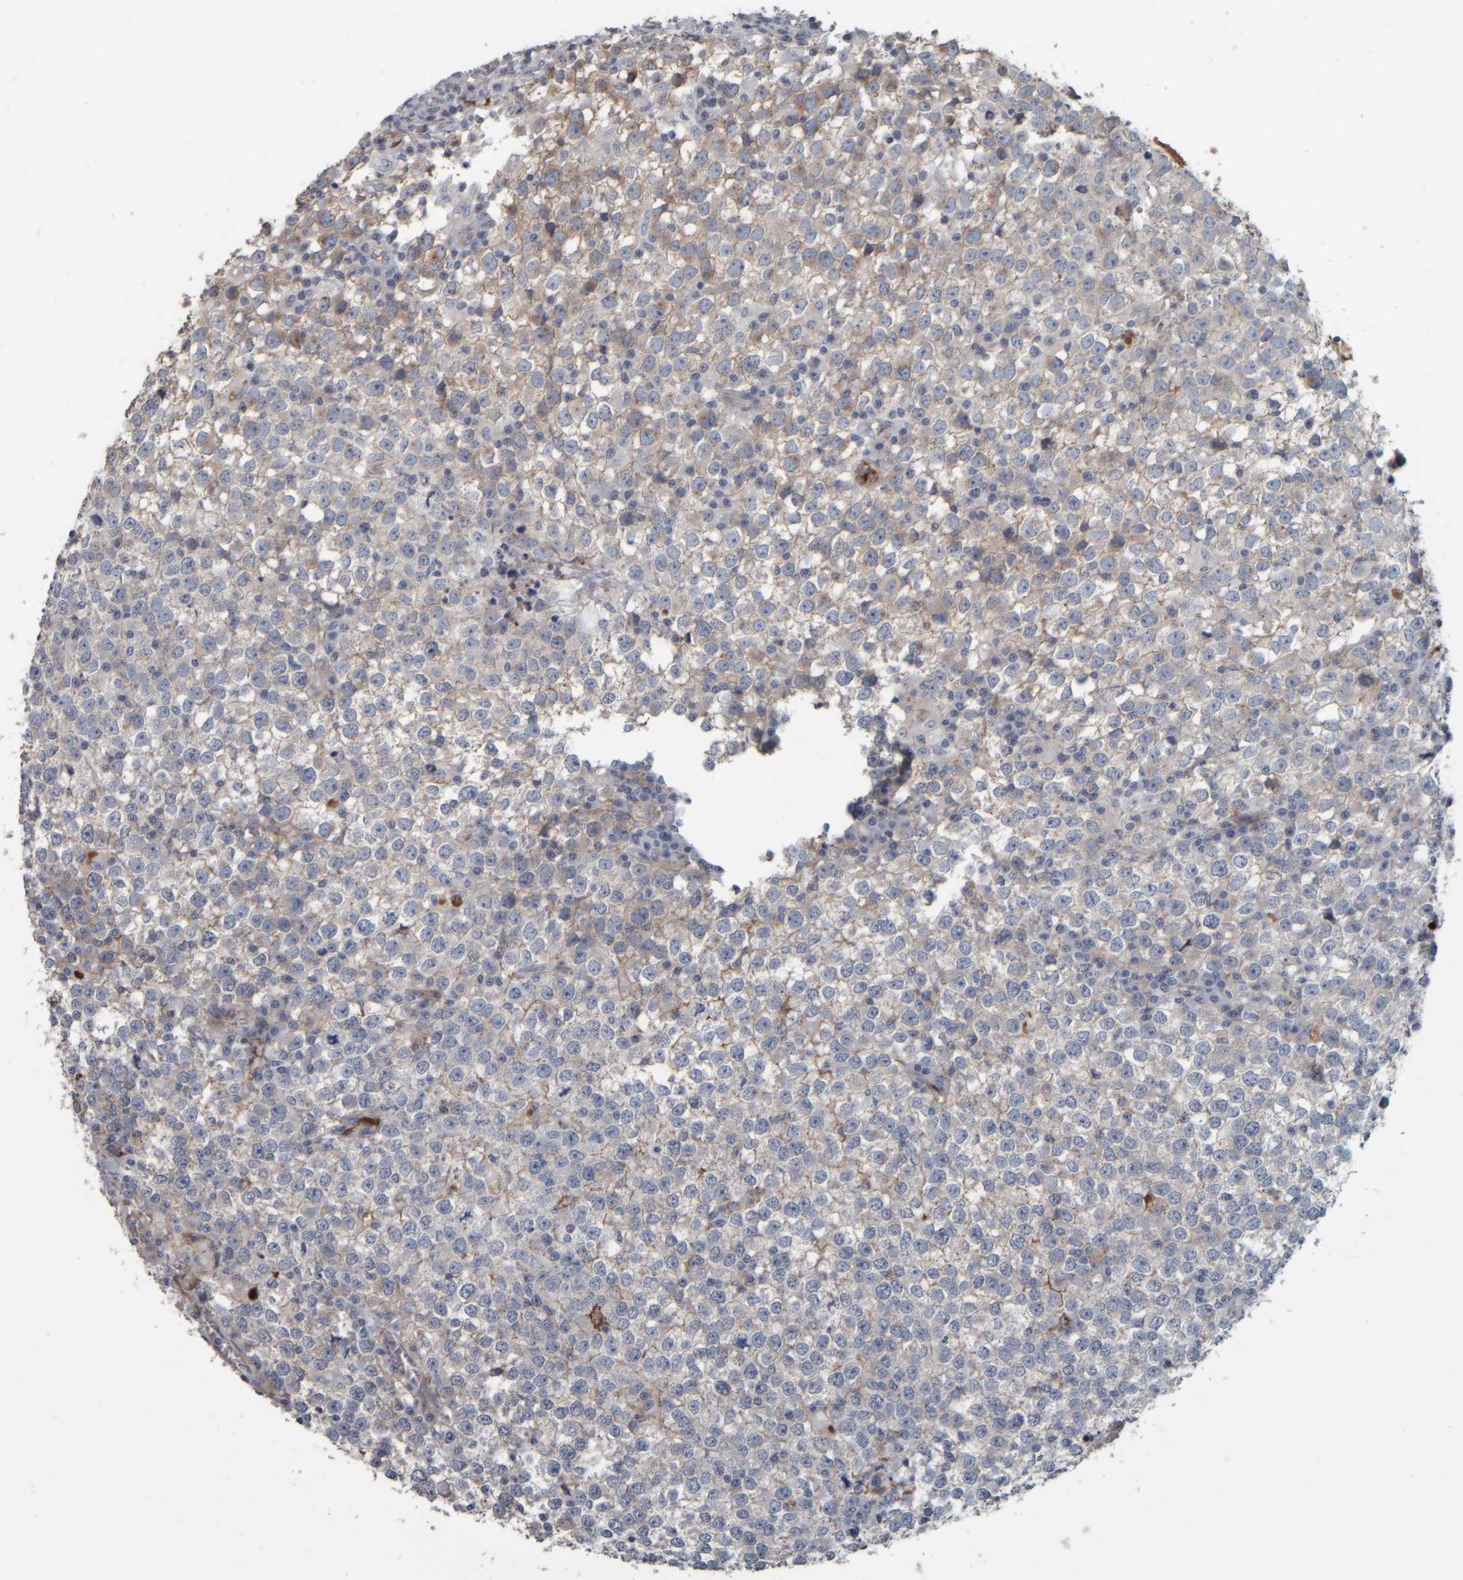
{"staining": {"intensity": "weak", "quantity": "<25%", "location": "cytoplasmic/membranous"}, "tissue": "testis cancer", "cell_type": "Tumor cells", "image_type": "cancer", "snomed": [{"axis": "morphology", "description": "Seminoma, NOS"}, {"axis": "topography", "description": "Testis"}], "caption": "DAB immunohistochemical staining of human testis cancer (seminoma) demonstrates no significant staining in tumor cells.", "gene": "CAVIN4", "patient": {"sex": "male", "age": 65}}